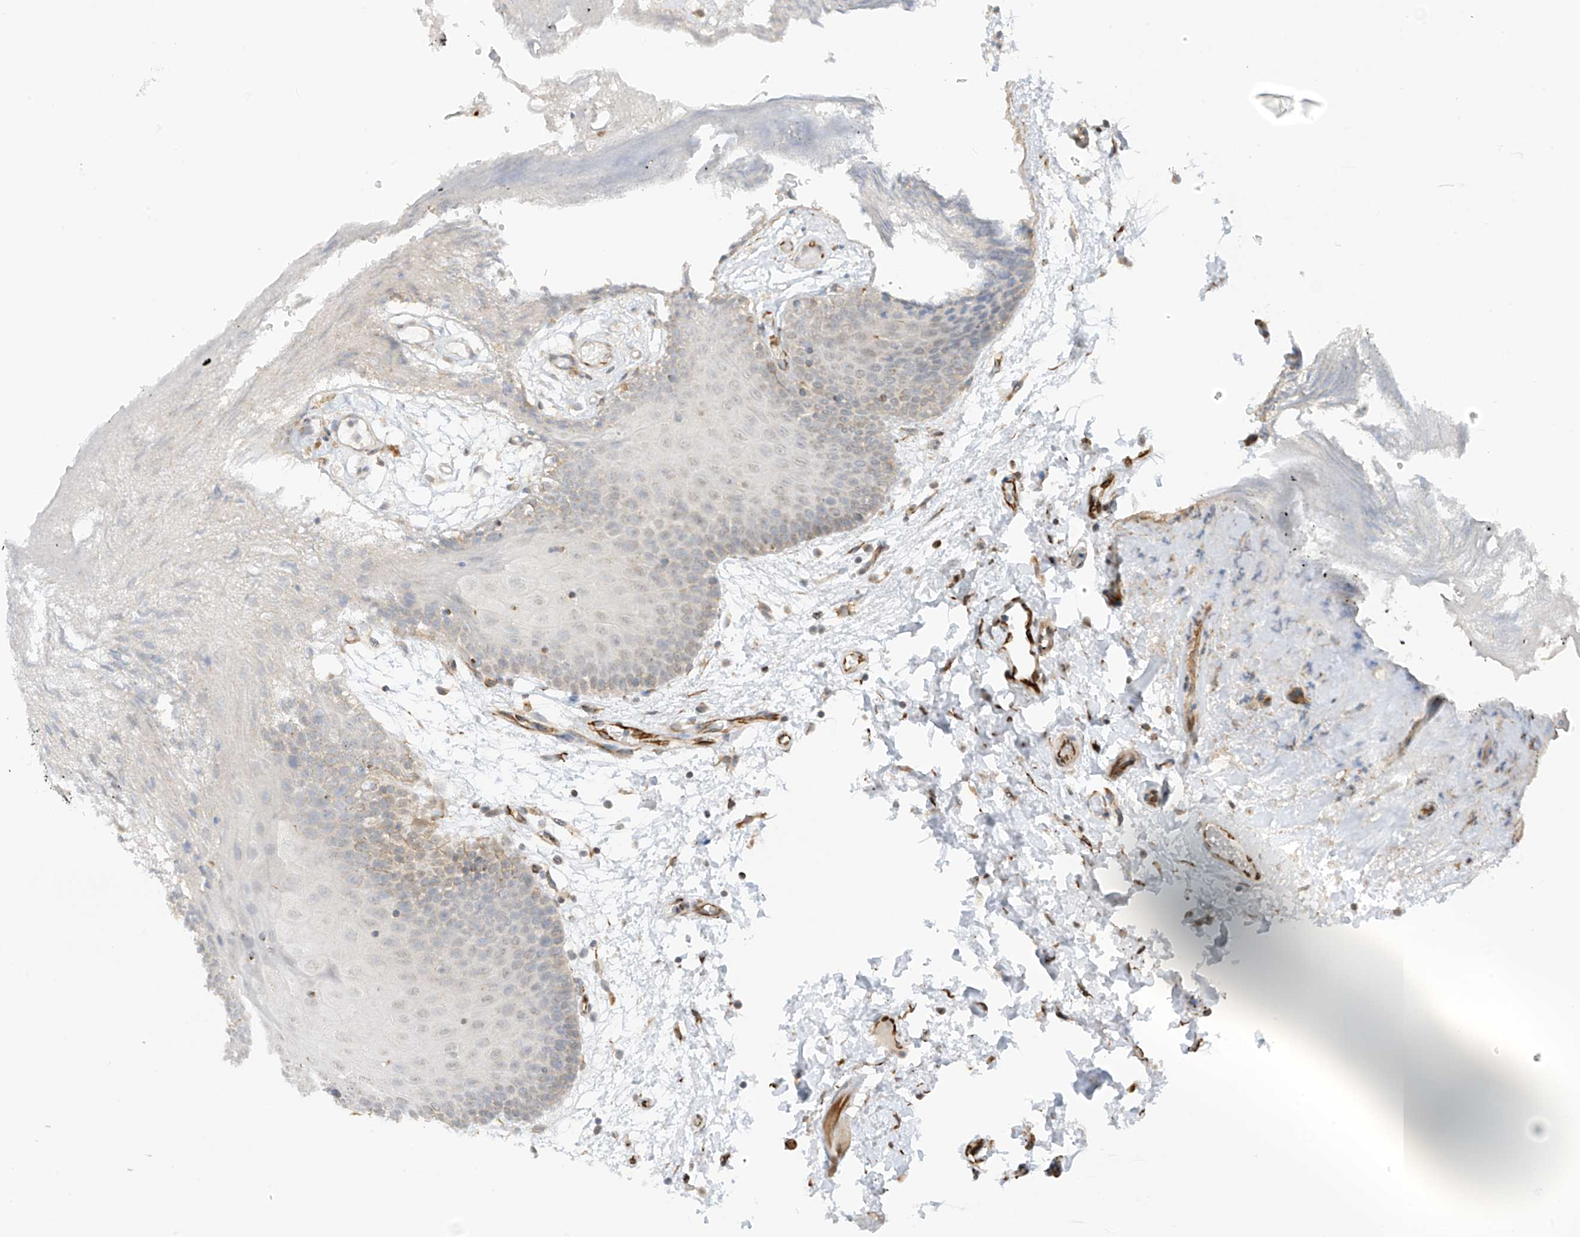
{"staining": {"intensity": "negative", "quantity": "none", "location": "none"}, "tissue": "oral mucosa", "cell_type": "Squamous epithelial cells", "image_type": "normal", "snomed": [{"axis": "morphology", "description": "Normal tissue, NOS"}, {"axis": "topography", "description": "Skeletal muscle"}, {"axis": "topography", "description": "Oral tissue"}, {"axis": "topography", "description": "Salivary gland"}, {"axis": "topography", "description": "Peripheral nerve tissue"}], "caption": "Human oral mucosa stained for a protein using immunohistochemistry (IHC) demonstrates no expression in squamous epithelial cells.", "gene": "HS6ST2", "patient": {"sex": "male", "age": 54}}